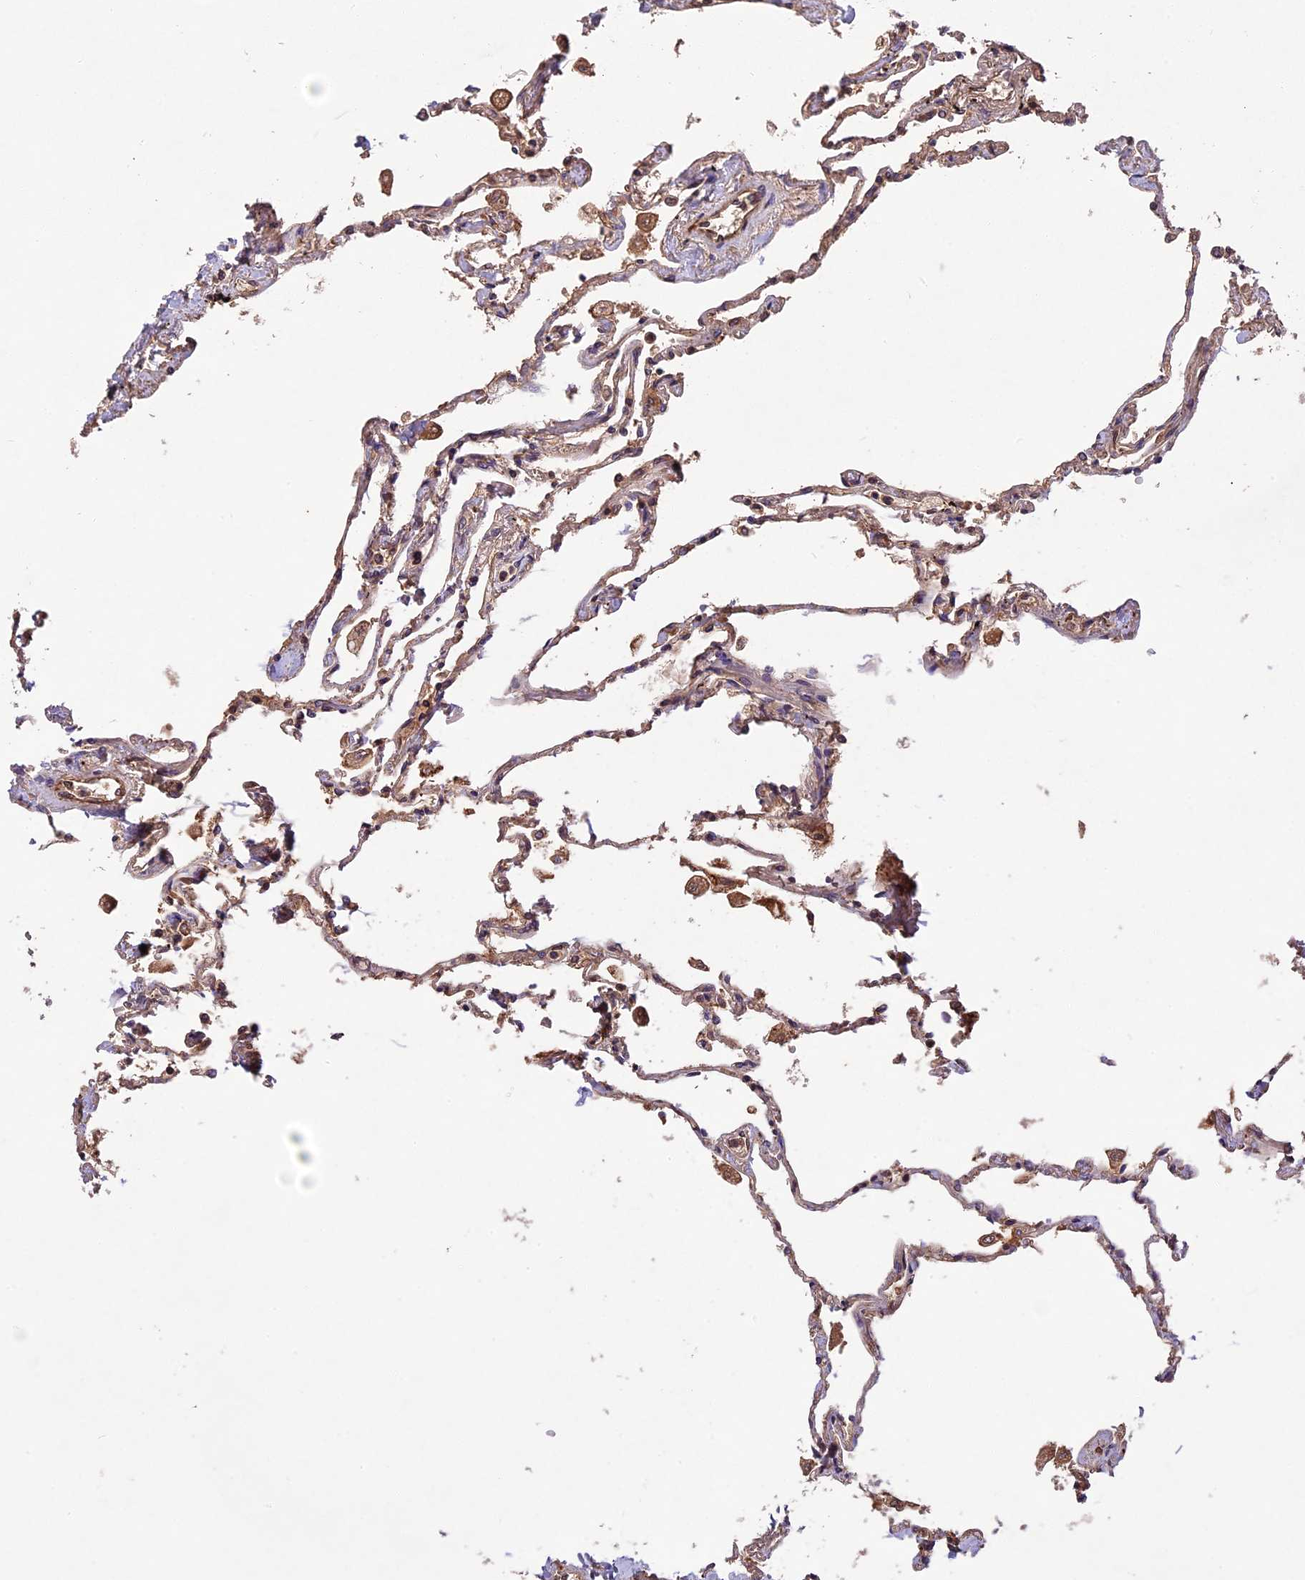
{"staining": {"intensity": "moderate", "quantity": "25%-75%", "location": "cytoplasmic/membranous"}, "tissue": "lung", "cell_type": "Alveolar cells", "image_type": "normal", "snomed": [{"axis": "morphology", "description": "Normal tissue, NOS"}, {"axis": "topography", "description": "Lung"}], "caption": "IHC micrograph of unremarkable lung: human lung stained using immunohistochemistry reveals medium levels of moderate protein expression localized specifically in the cytoplasmic/membranous of alveolar cells, appearing as a cytoplasmic/membranous brown color.", "gene": "CHAC1", "patient": {"sex": "female", "age": 67}}